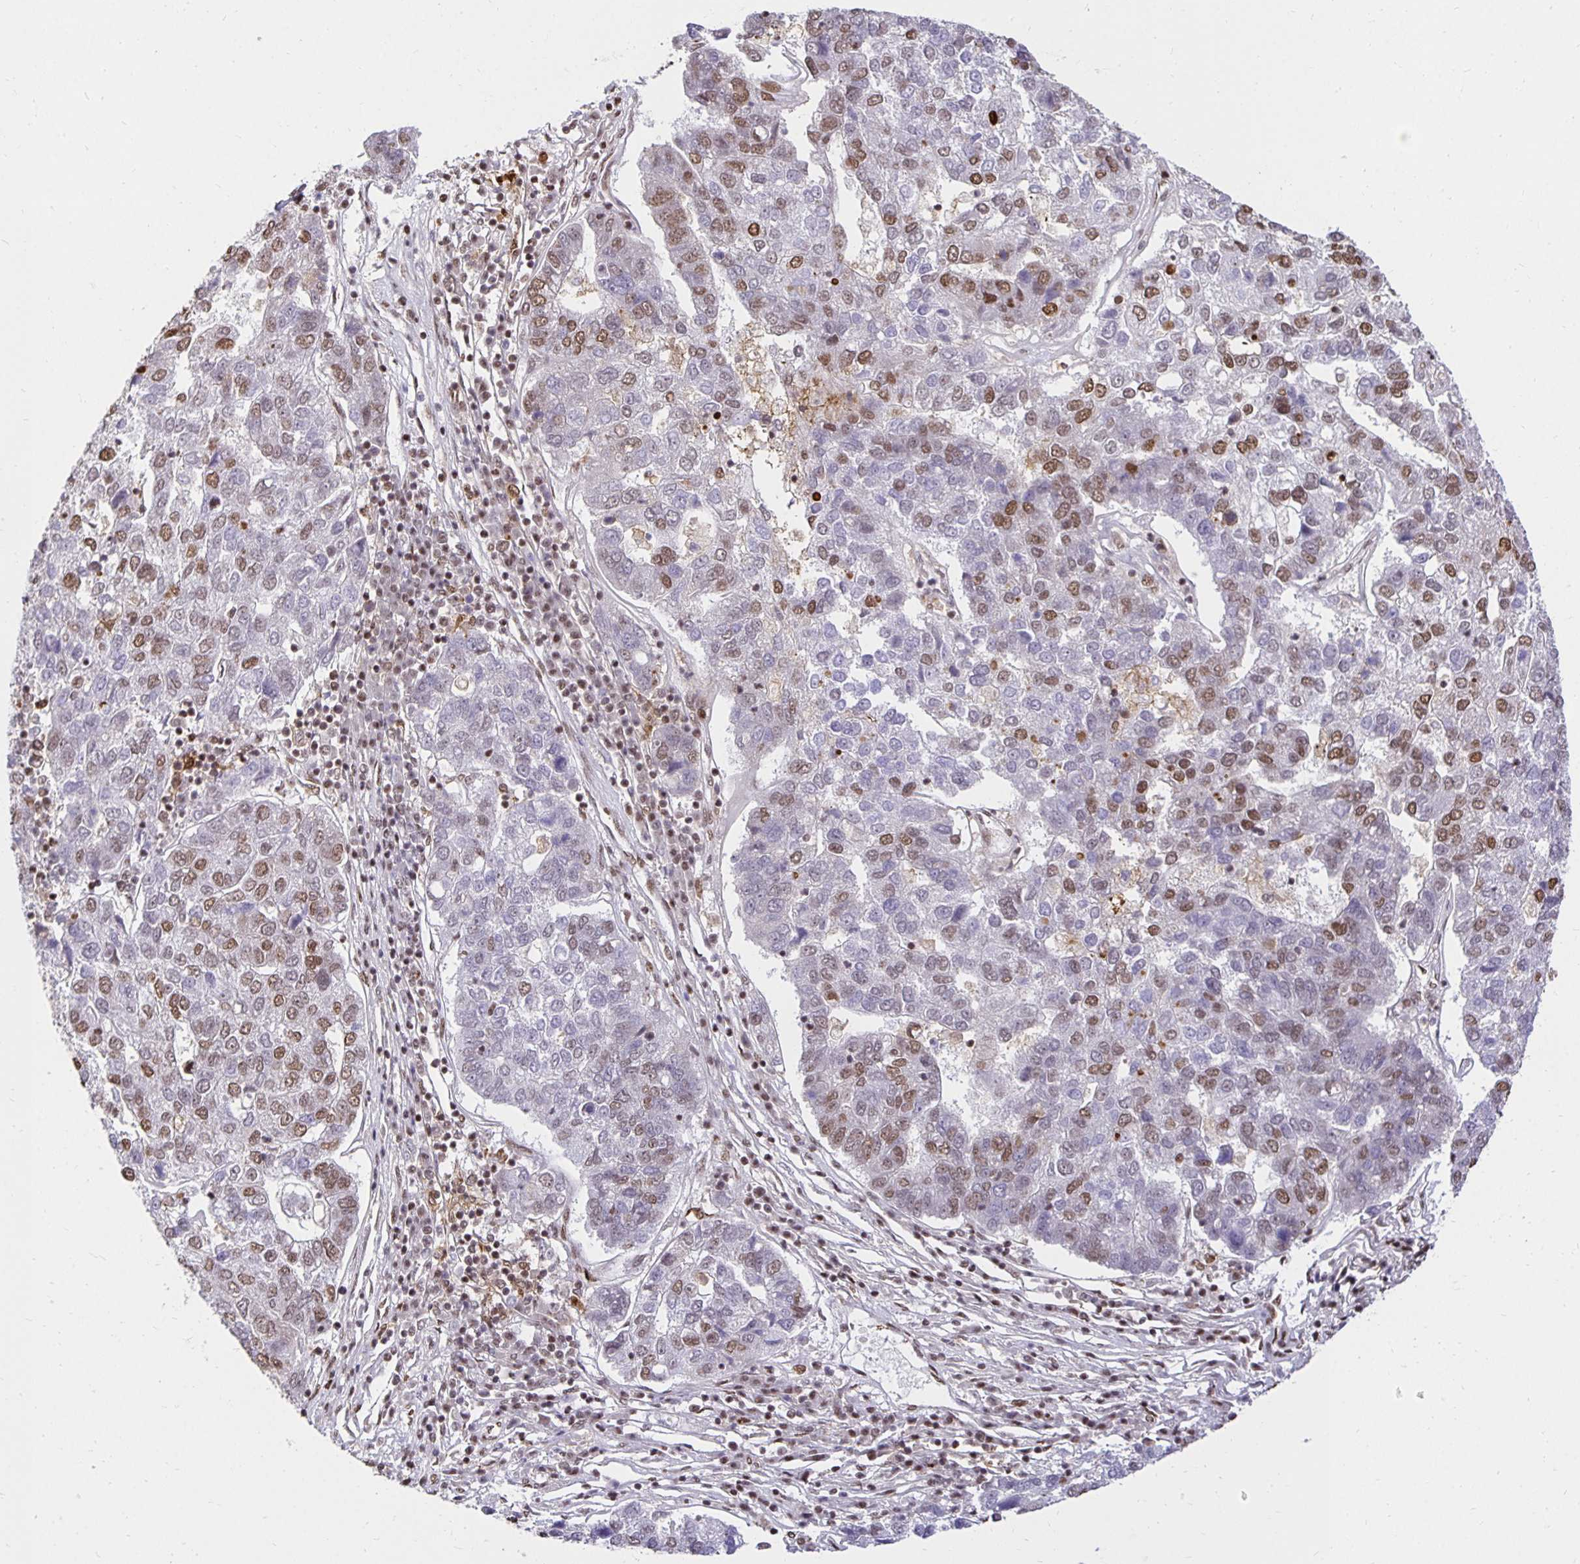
{"staining": {"intensity": "moderate", "quantity": "25%-75%", "location": "nuclear"}, "tissue": "pancreatic cancer", "cell_type": "Tumor cells", "image_type": "cancer", "snomed": [{"axis": "morphology", "description": "Adenocarcinoma, NOS"}, {"axis": "topography", "description": "Pancreas"}], "caption": "Human pancreatic cancer (adenocarcinoma) stained with a brown dye reveals moderate nuclear positive expression in about 25%-75% of tumor cells.", "gene": "ZNF579", "patient": {"sex": "female", "age": 61}}